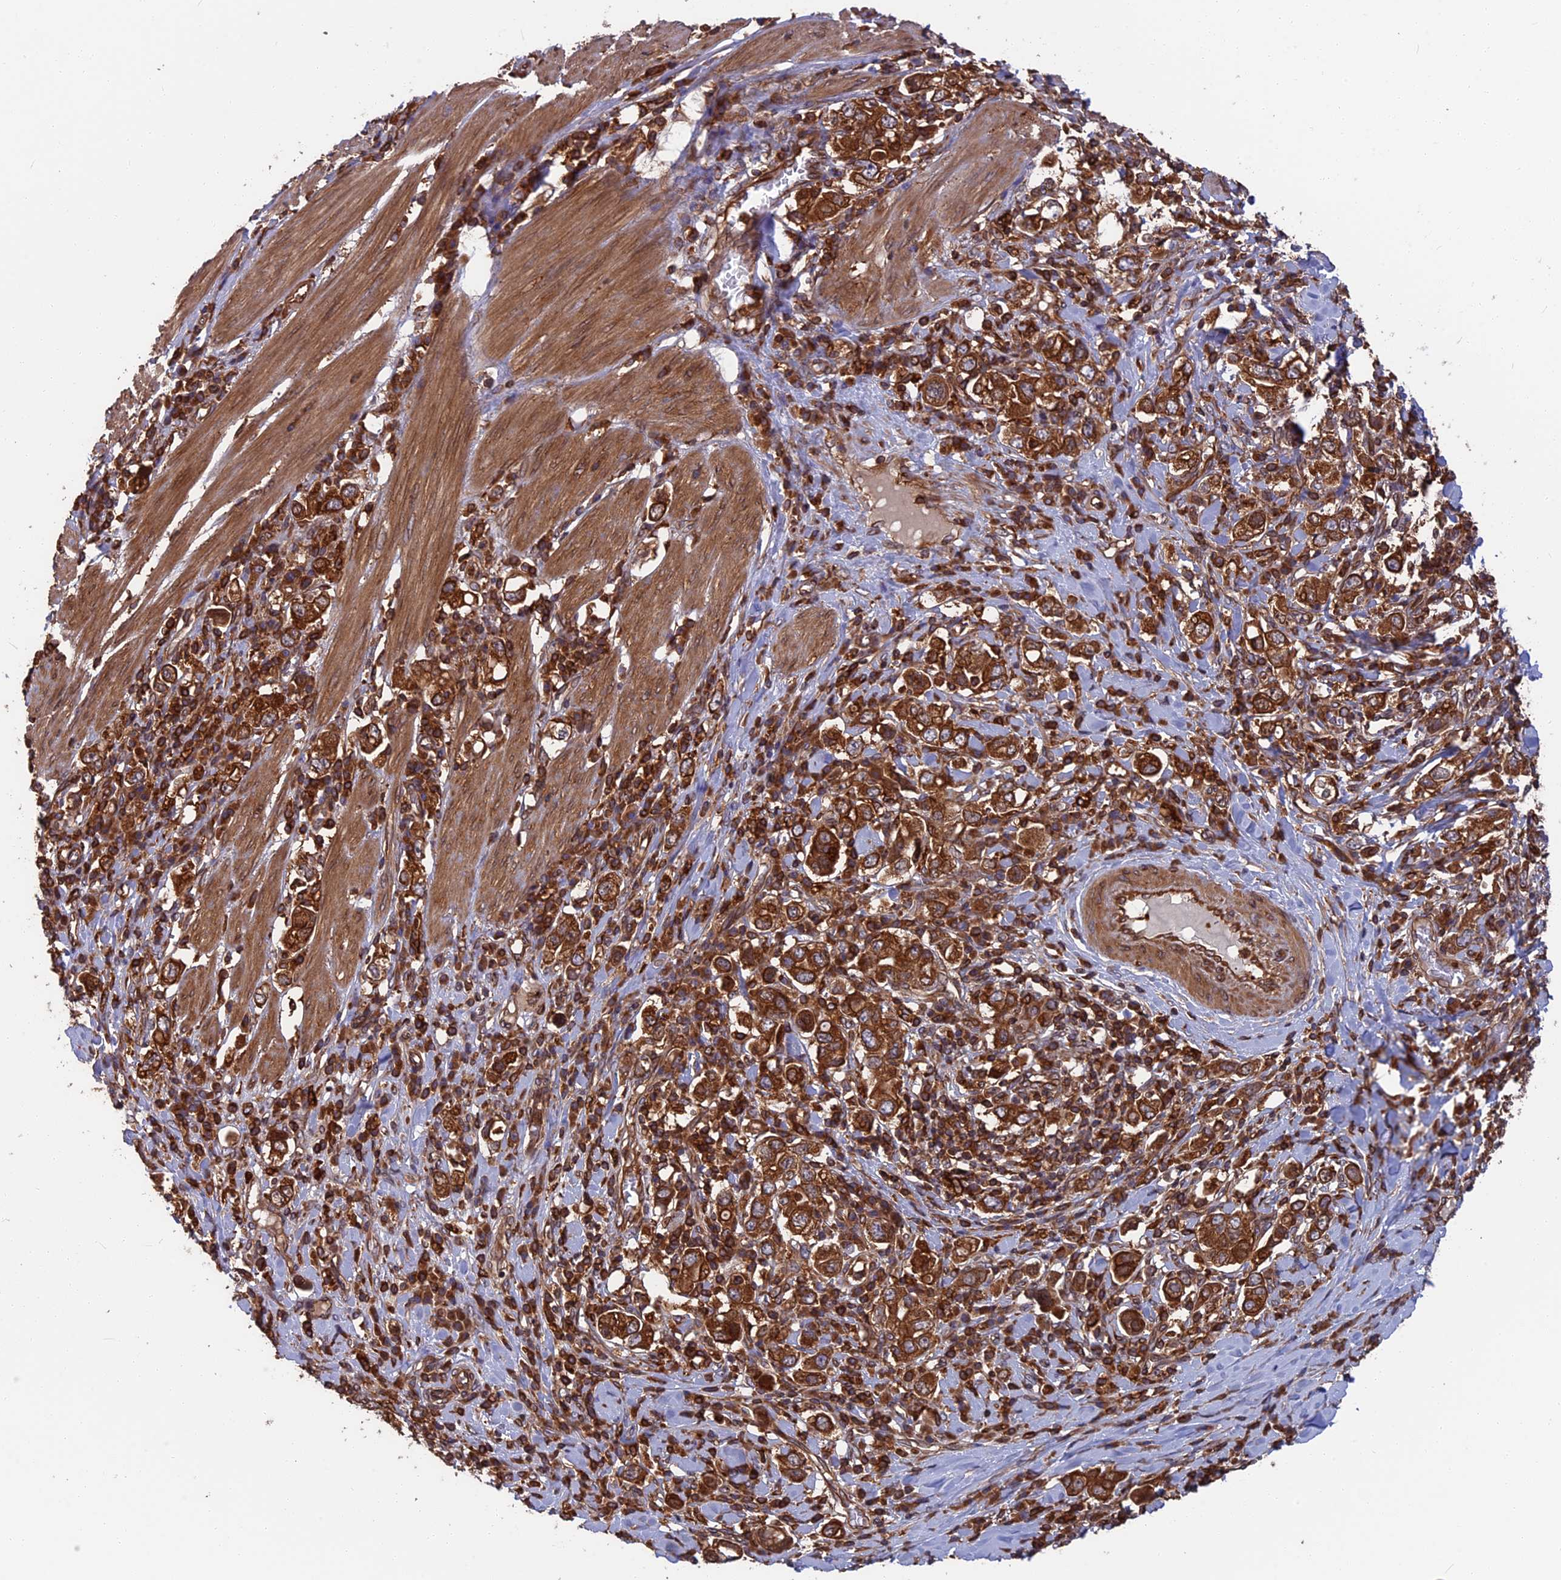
{"staining": {"intensity": "strong", "quantity": ">75%", "location": "cytoplasmic/membranous"}, "tissue": "stomach cancer", "cell_type": "Tumor cells", "image_type": "cancer", "snomed": [{"axis": "morphology", "description": "Adenocarcinoma, NOS"}, {"axis": "topography", "description": "Stomach, upper"}], "caption": "Immunohistochemistry (IHC) photomicrograph of neoplastic tissue: human stomach cancer (adenocarcinoma) stained using immunohistochemistry exhibits high levels of strong protein expression localized specifically in the cytoplasmic/membranous of tumor cells, appearing as a cytoplasmic/membranous brown color.", "gene": "WDR1", "patient": {"sex": "male", "age": 62}}